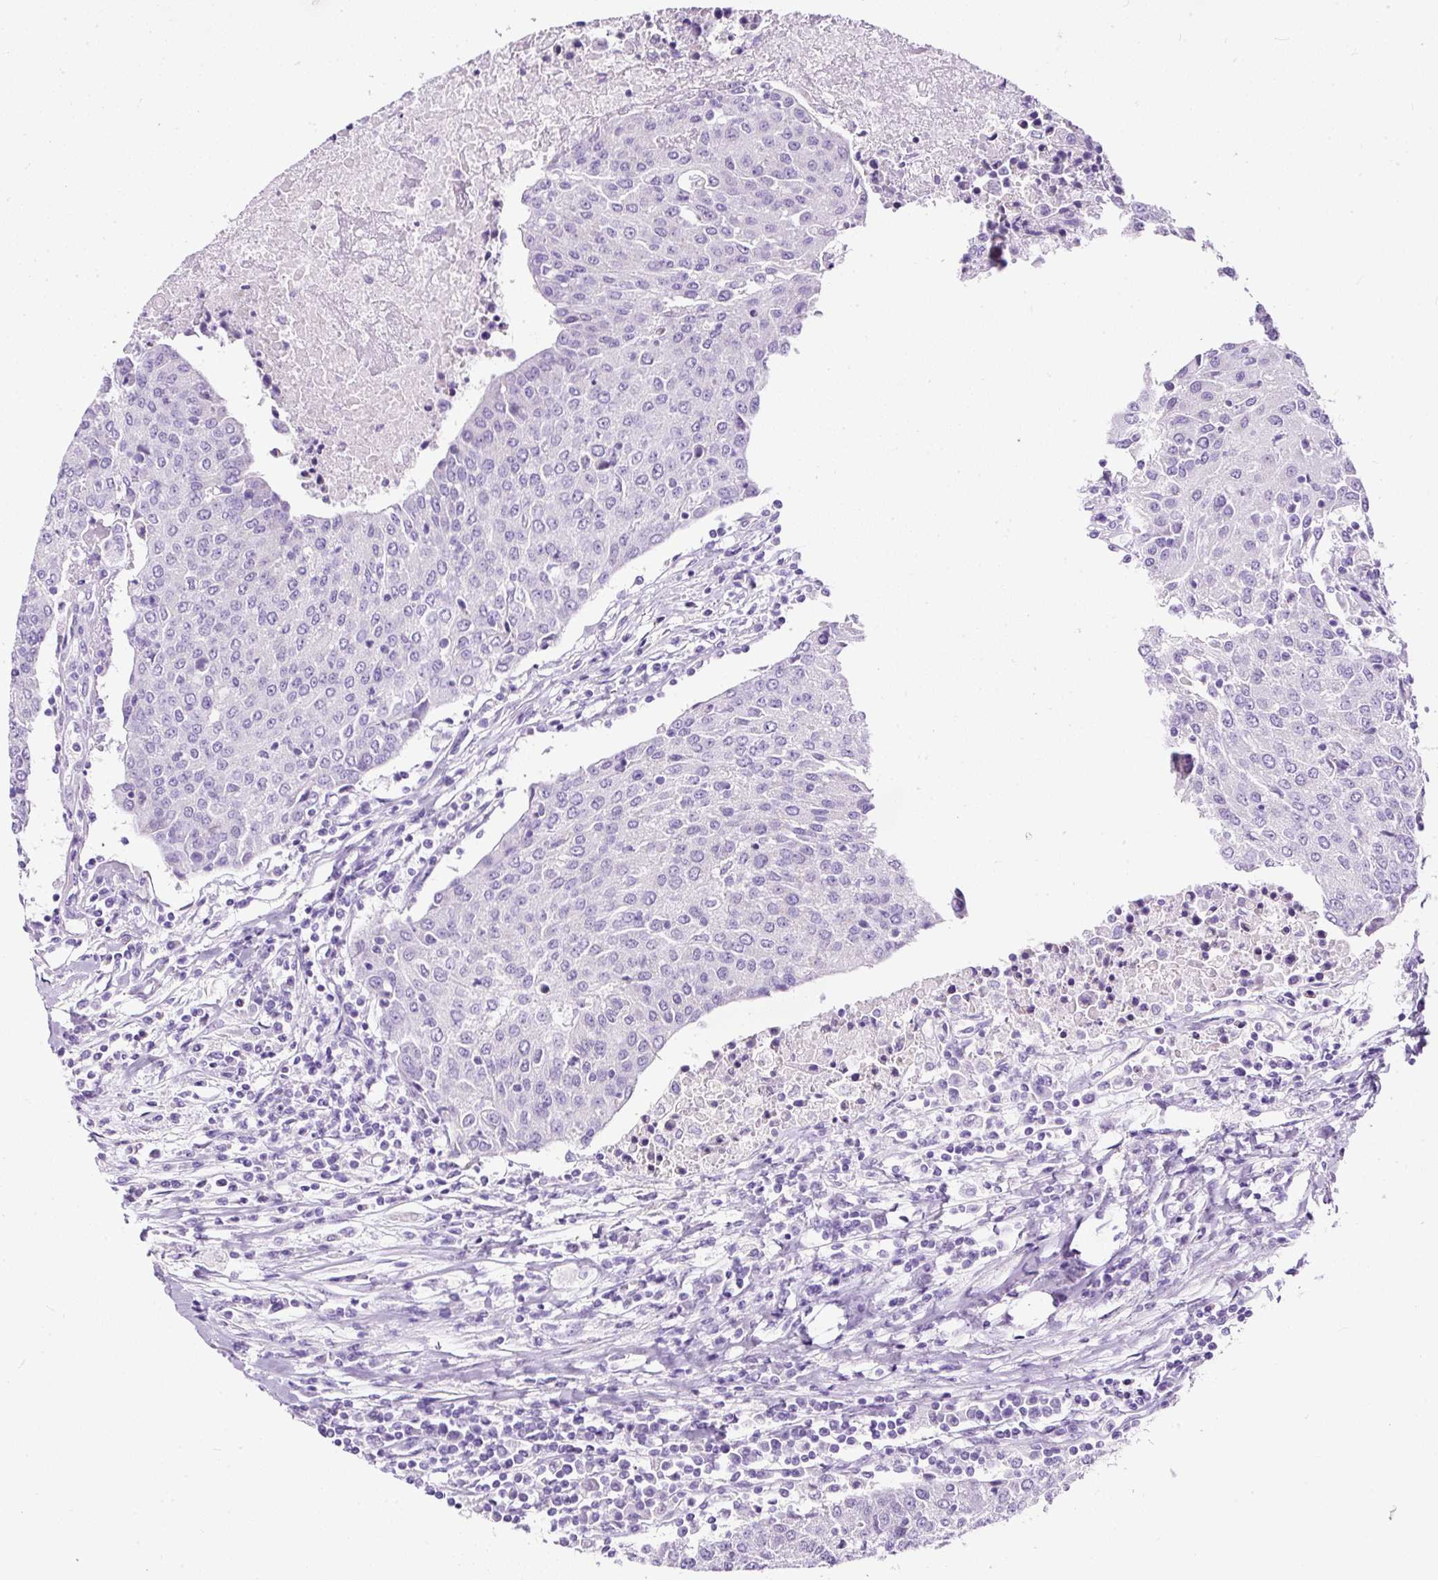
{"staining": {"intensity": "negative", "quantity": "none", "location": "none"}, "tissue": "urothelial cancer", "cell_type": "Tumor cells", "image_type": "cancer", "snomed": [{"axis": "morphology", "description": "Urothelial carcinoma, High grade"}, {"axis": "topography", "description": "Urinary bladder"}], "caption": "Immunohistochemistry (IHC) photomicrograph of human urothelial carcinoma (high-grade) stained for a protein (brown), which shows no positivity in tumor cells.", "gene": "STOX2", "patient": {"sex": "female", "age": 85}}